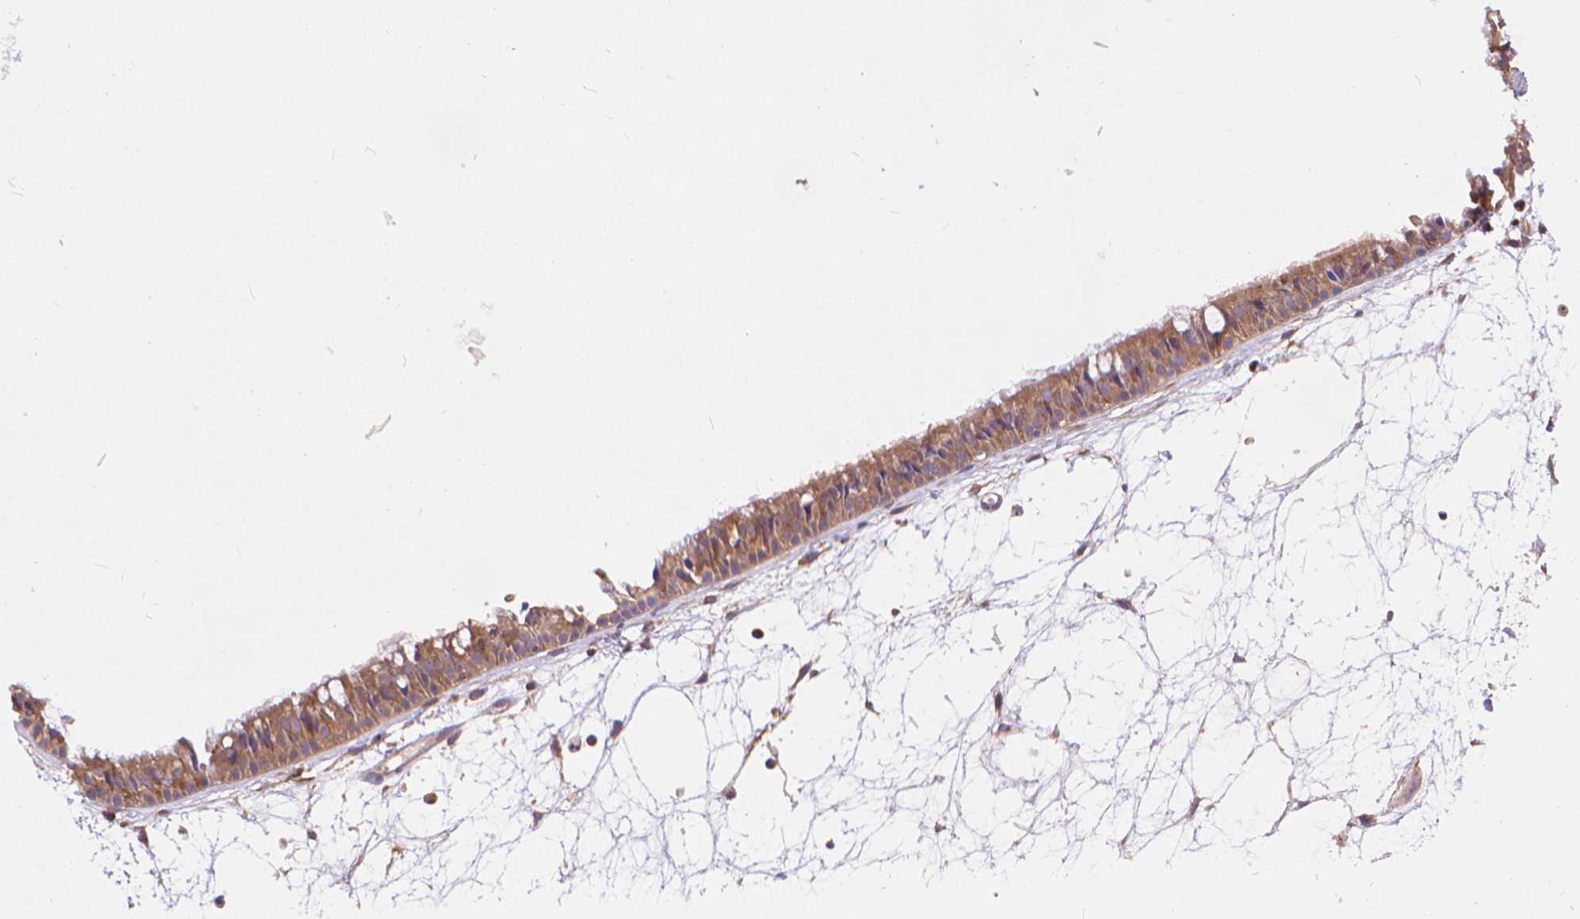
{"staining": {"intensity": "weak", "quantity": ">75%", "location": "cytoplasmic/membranous"}, "tissue": "nasopharynx", "cell_type": "Respiratory epithelial cells", "image_type": "normal", "snomed": [{"axis": "morphology", "description": "Normal tissue, NOS"}, {"axis": "topography", "description": "Nasopharynx"}], "caption": "About >75% of respiratory epithelial cells in benign human nasopharynx exhibit weak cytoplasmic/membranous protein staining as visualized by brown immunohistochemical staining.", "gene": "ARAP1", "patient": {"sex": "male", "age": 31}}